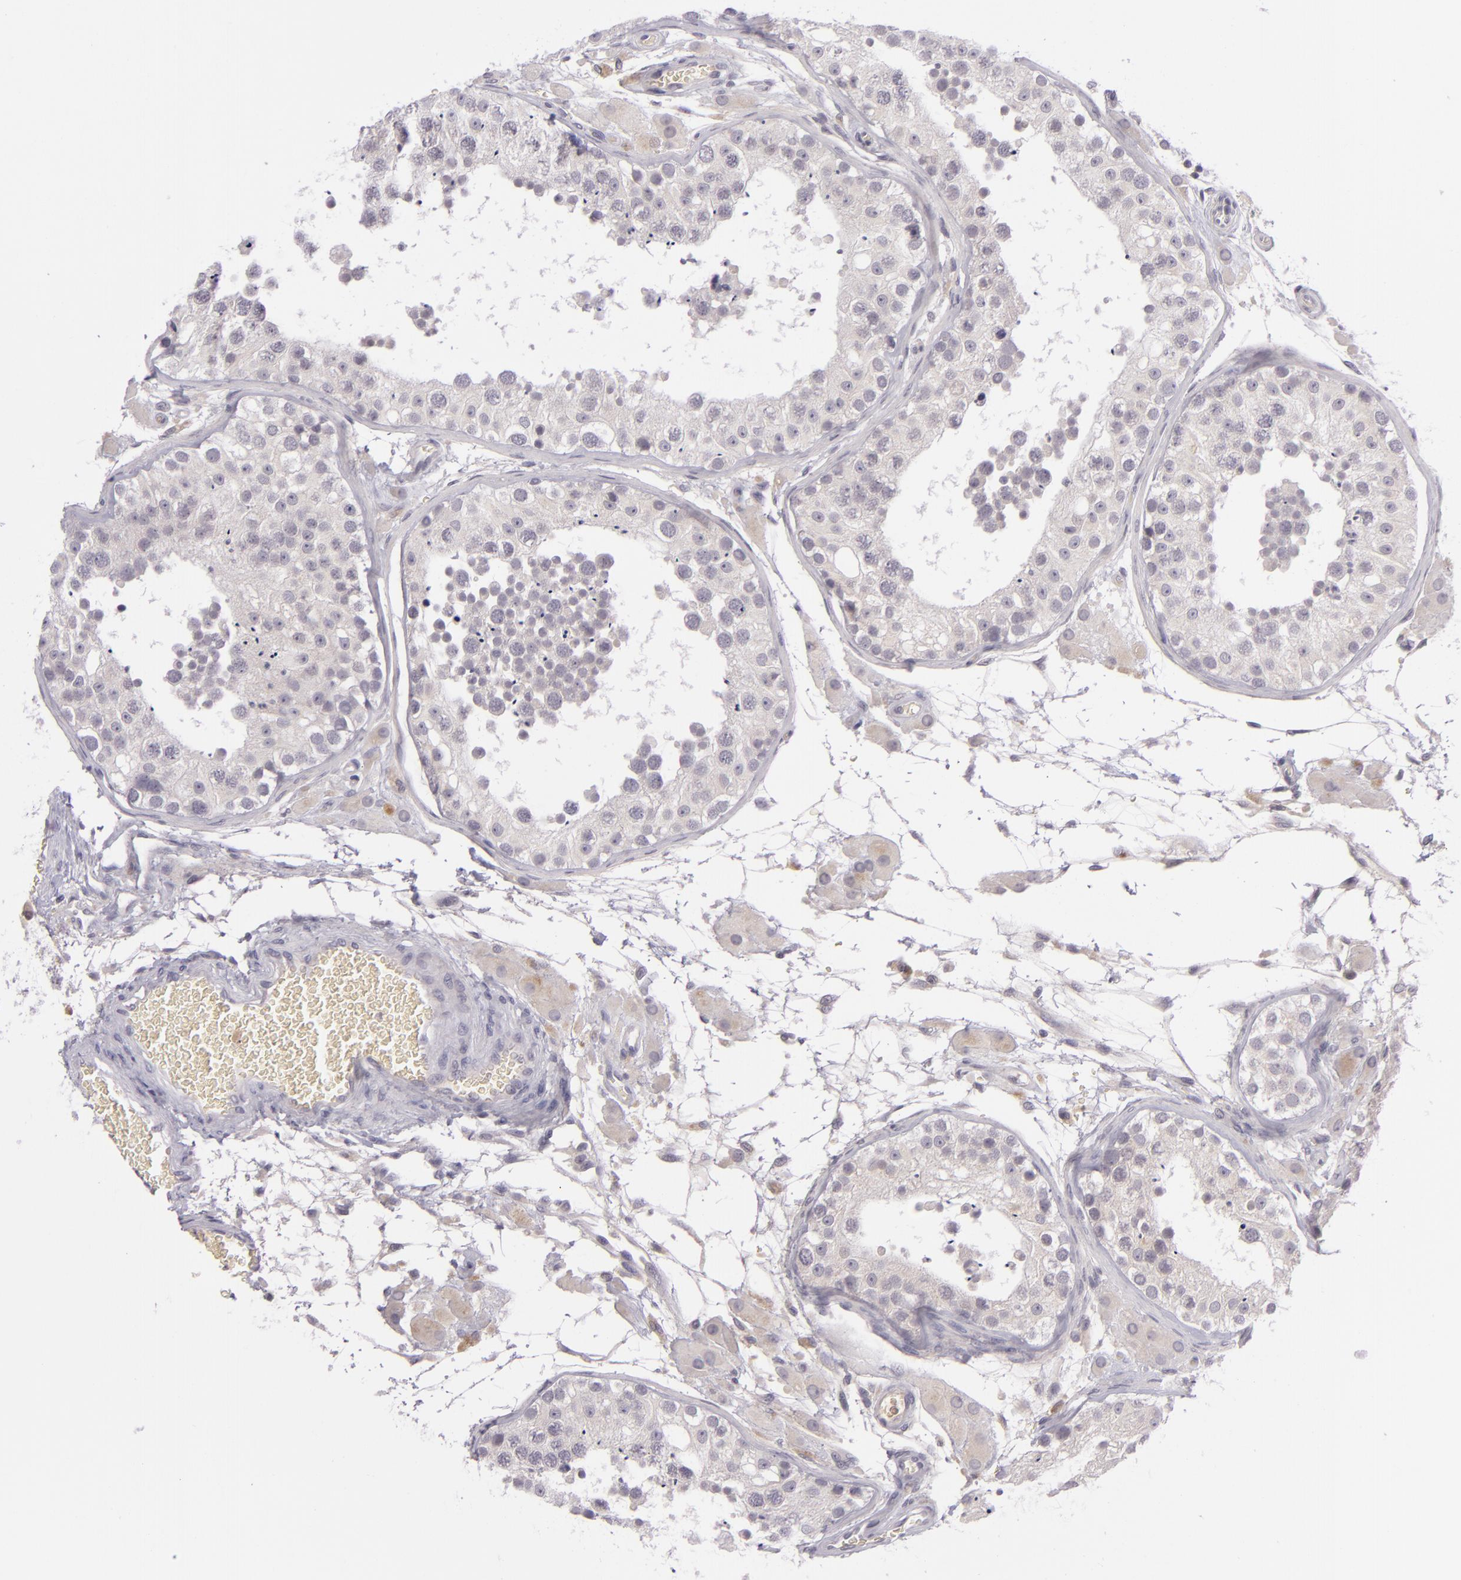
{"staining": {"intensity": "negative", "quantity": "none", "location": "none"}, "tissue": "testis", "cell_type": "Cells in seminiferous ducts", "image_type": "normal", "snomed": [{"axis": "morphology", "description": "Normal tissue, NOS"}, {"axis": "topography", "description": "Testis"}], "caption": "A high-resolution histopathology image shows immunohistochemistry (IHC) staining of benign testis, which shows no significant staining in cells in seminiferous ducts.", "gene": "DAG1", "patient": {"sex": "male", "age": 26}}